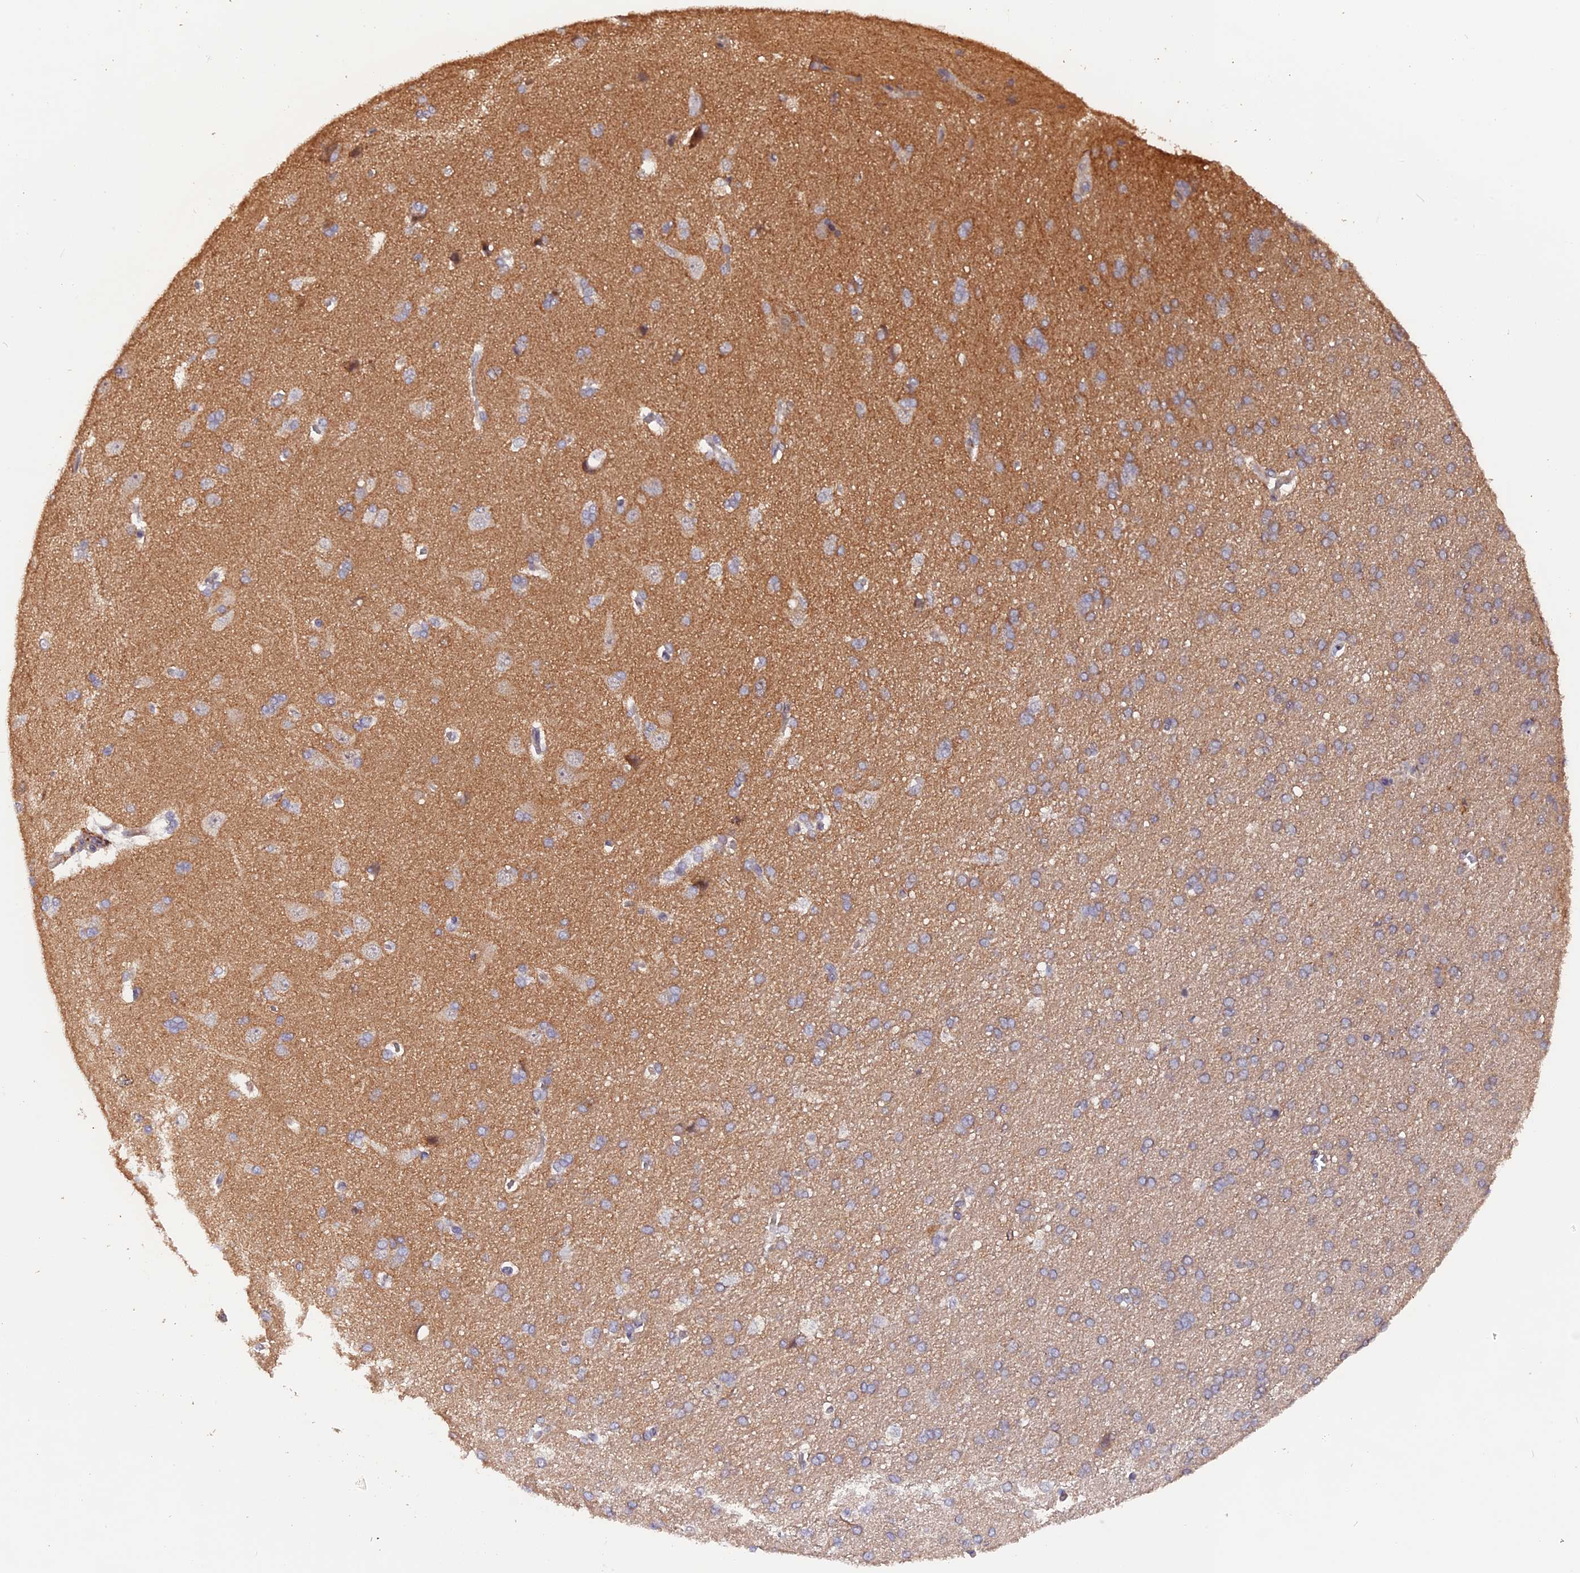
{"staining": {"intensity": "negative", "quantity": "none", "location": "none"}, "tissue": "cerebral cortex", "cell_type": "Endothelial cells", "image_type": "normal", "snomed": [{"axis": "morphology", "description": "Normal tissue, NOS"}, {"axis": "topography", "description": "Cerebral cortex"}], "caption": "This is an immunohistochemistry image of unremarkable cerebral cortex. There is no positivity in endothelial cells.", "gene": "GNB5", "patient": {"sex": "male", "age": 62}}